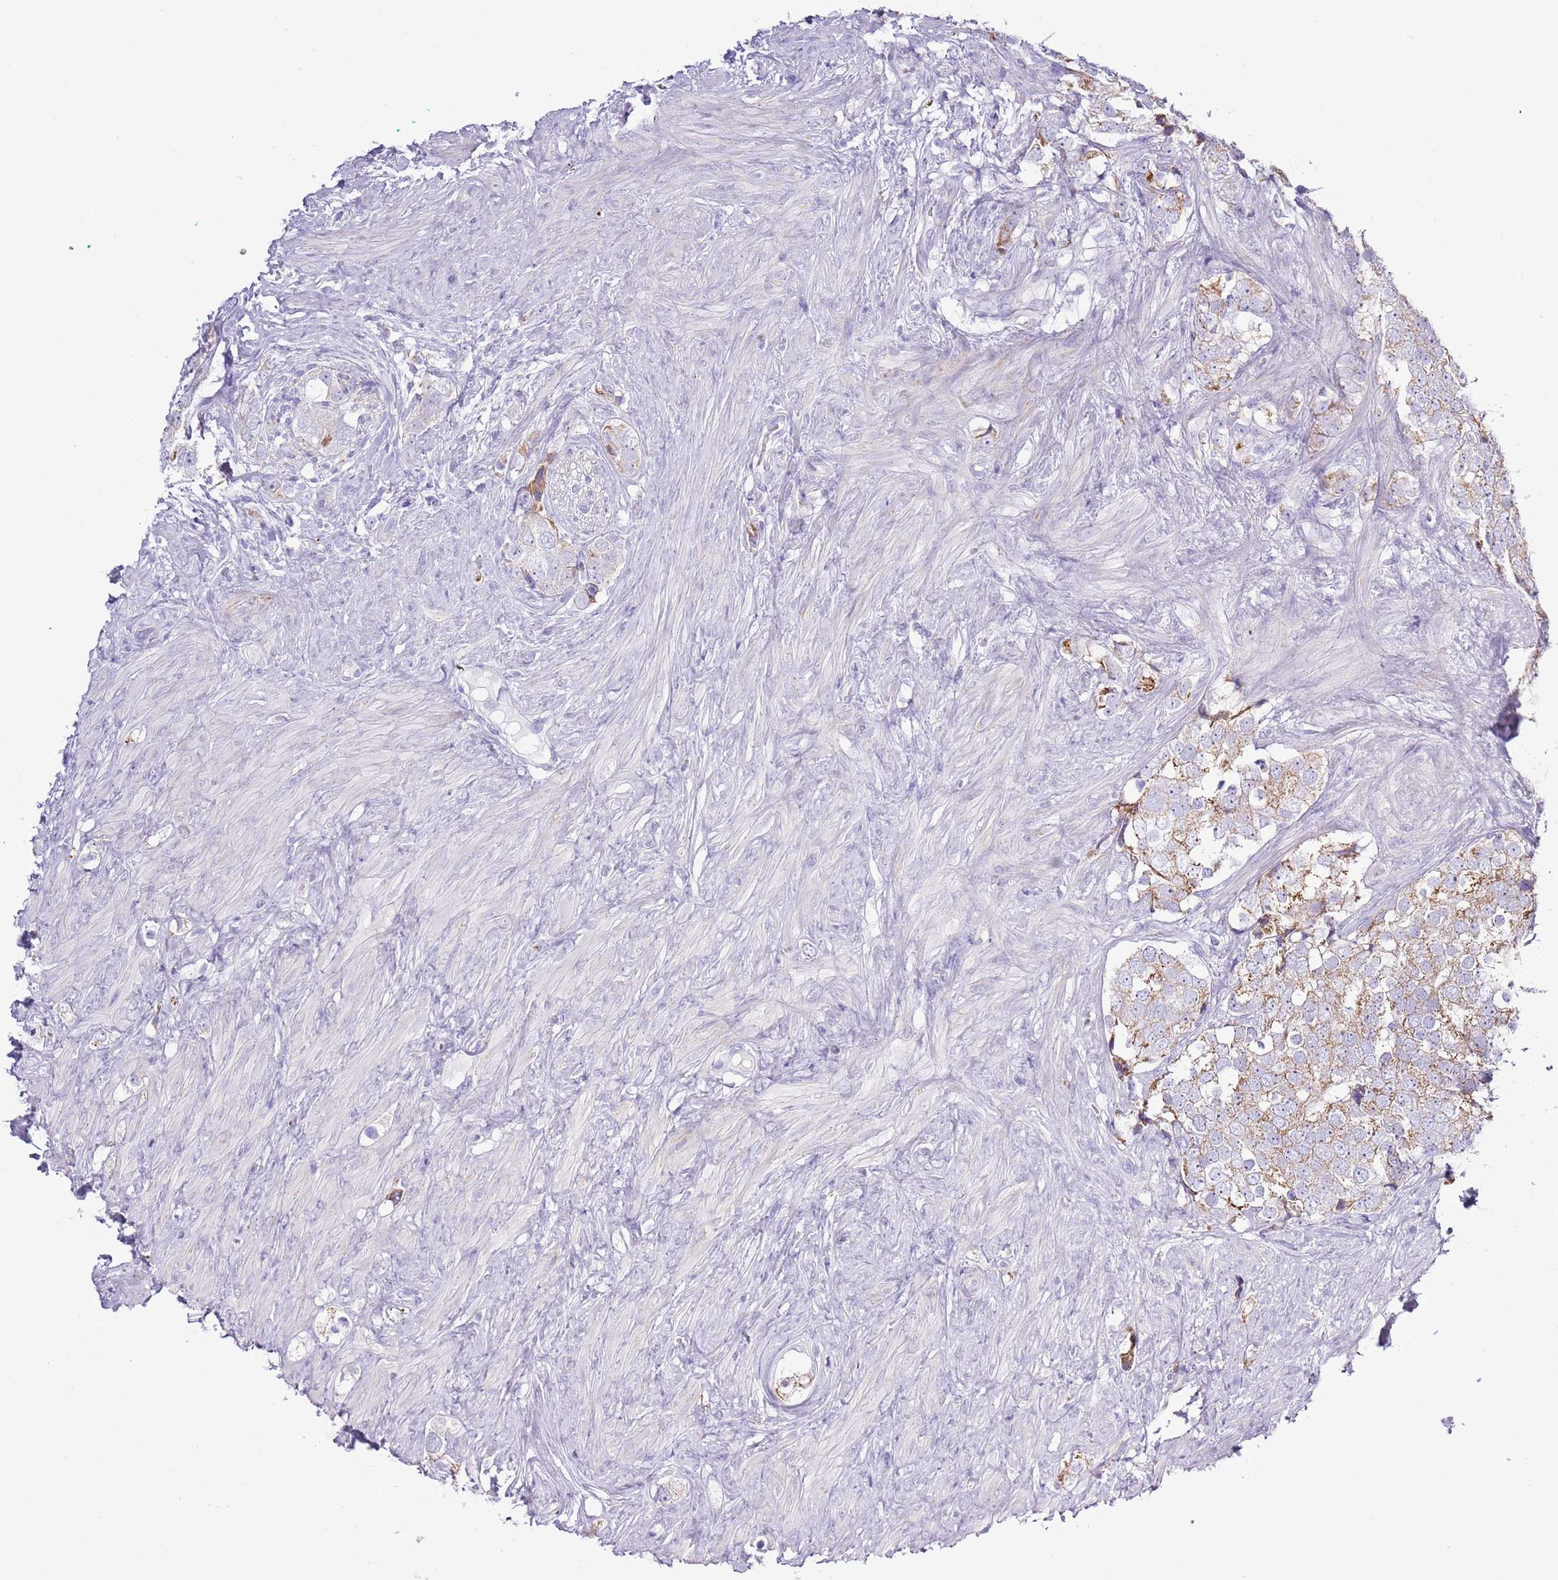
{"staining": {"intensity": "moderate", "quantity": "25%-75%", "location": "cytoplasmic/membranous"}, "tissue": "prostate cancer", "cell_type": "Tumor cells", "image_type": "cancer", "snomed": [{"axis": "morphology", "description": "Adenocarcinoma, High grade"}, {"axis": "topography", "description": "Prostate"}], "caption": "Tumor cells display medium levels of moderate cytoplasmic/membranous positivity in approximately 25%-75% of cells in human prostate cancer (high-grade adenocarcinoma). Immunohistochemistry (ihc) stains the protein of interest in brown and the nuclei are stained blue.", "gene": "SLC23A1", "patient": {"sex": "male", "age": 49}}